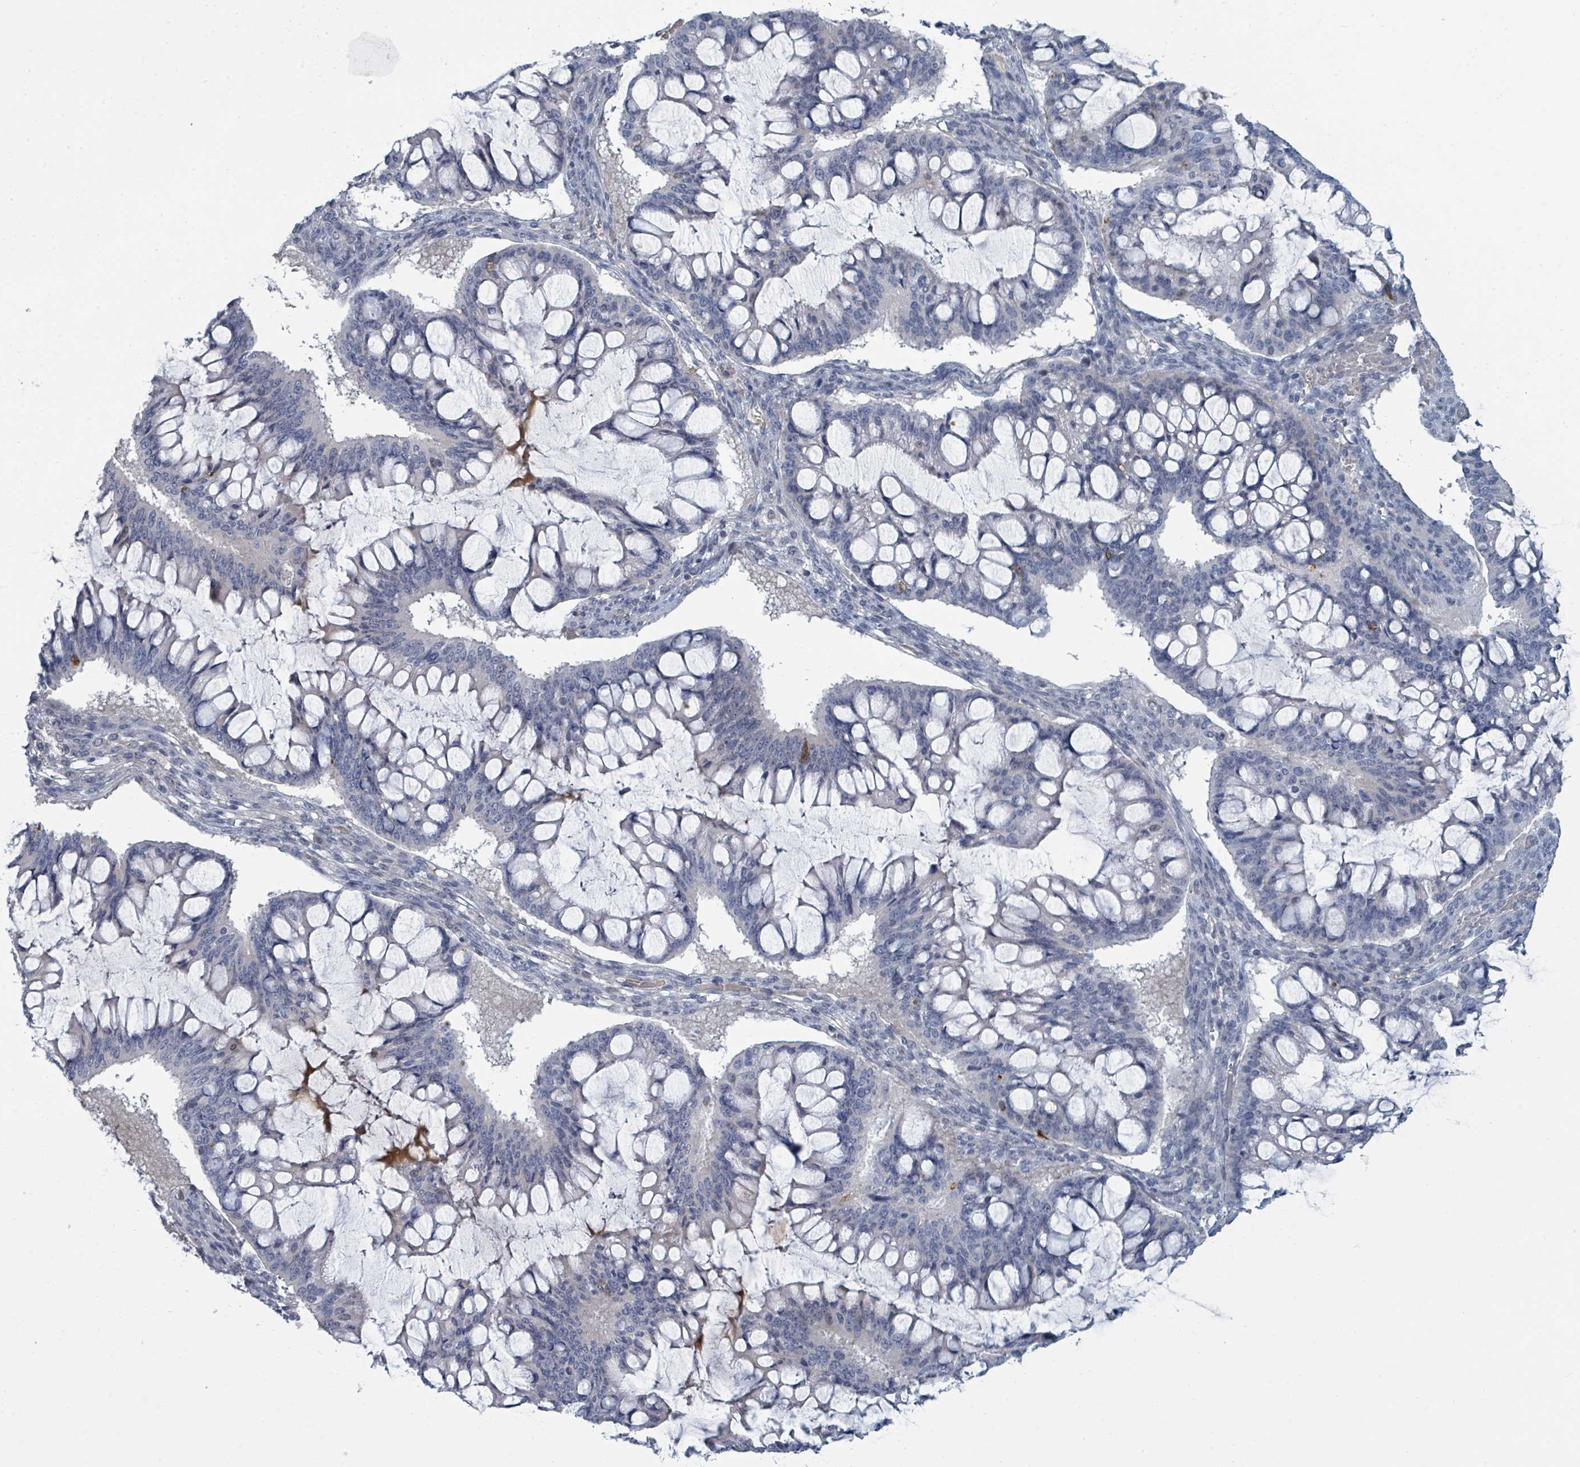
{"staining": {"intensity": "negative", "quantity": "none", "location": "none"}, "tissue": "ovarian cancer", "cell_type": "Tumor cells", "image_type": "cancer", "snomed": [{"axis": "morphology", "description": "Cystadenocarcinoma, mucinous, NOS"}, {"axis": "topography", "description": "Ovary"}], "caption": "A photomicrograph of human mucinous cystadenocarcinoma (ovarian) is negative for staining in tumor cells. (Brightfield microscopy of DAB immunohistochemistry at high magnification).", "gene": "SLC25A45", "patient": {"sex": "female", "age": 73}}